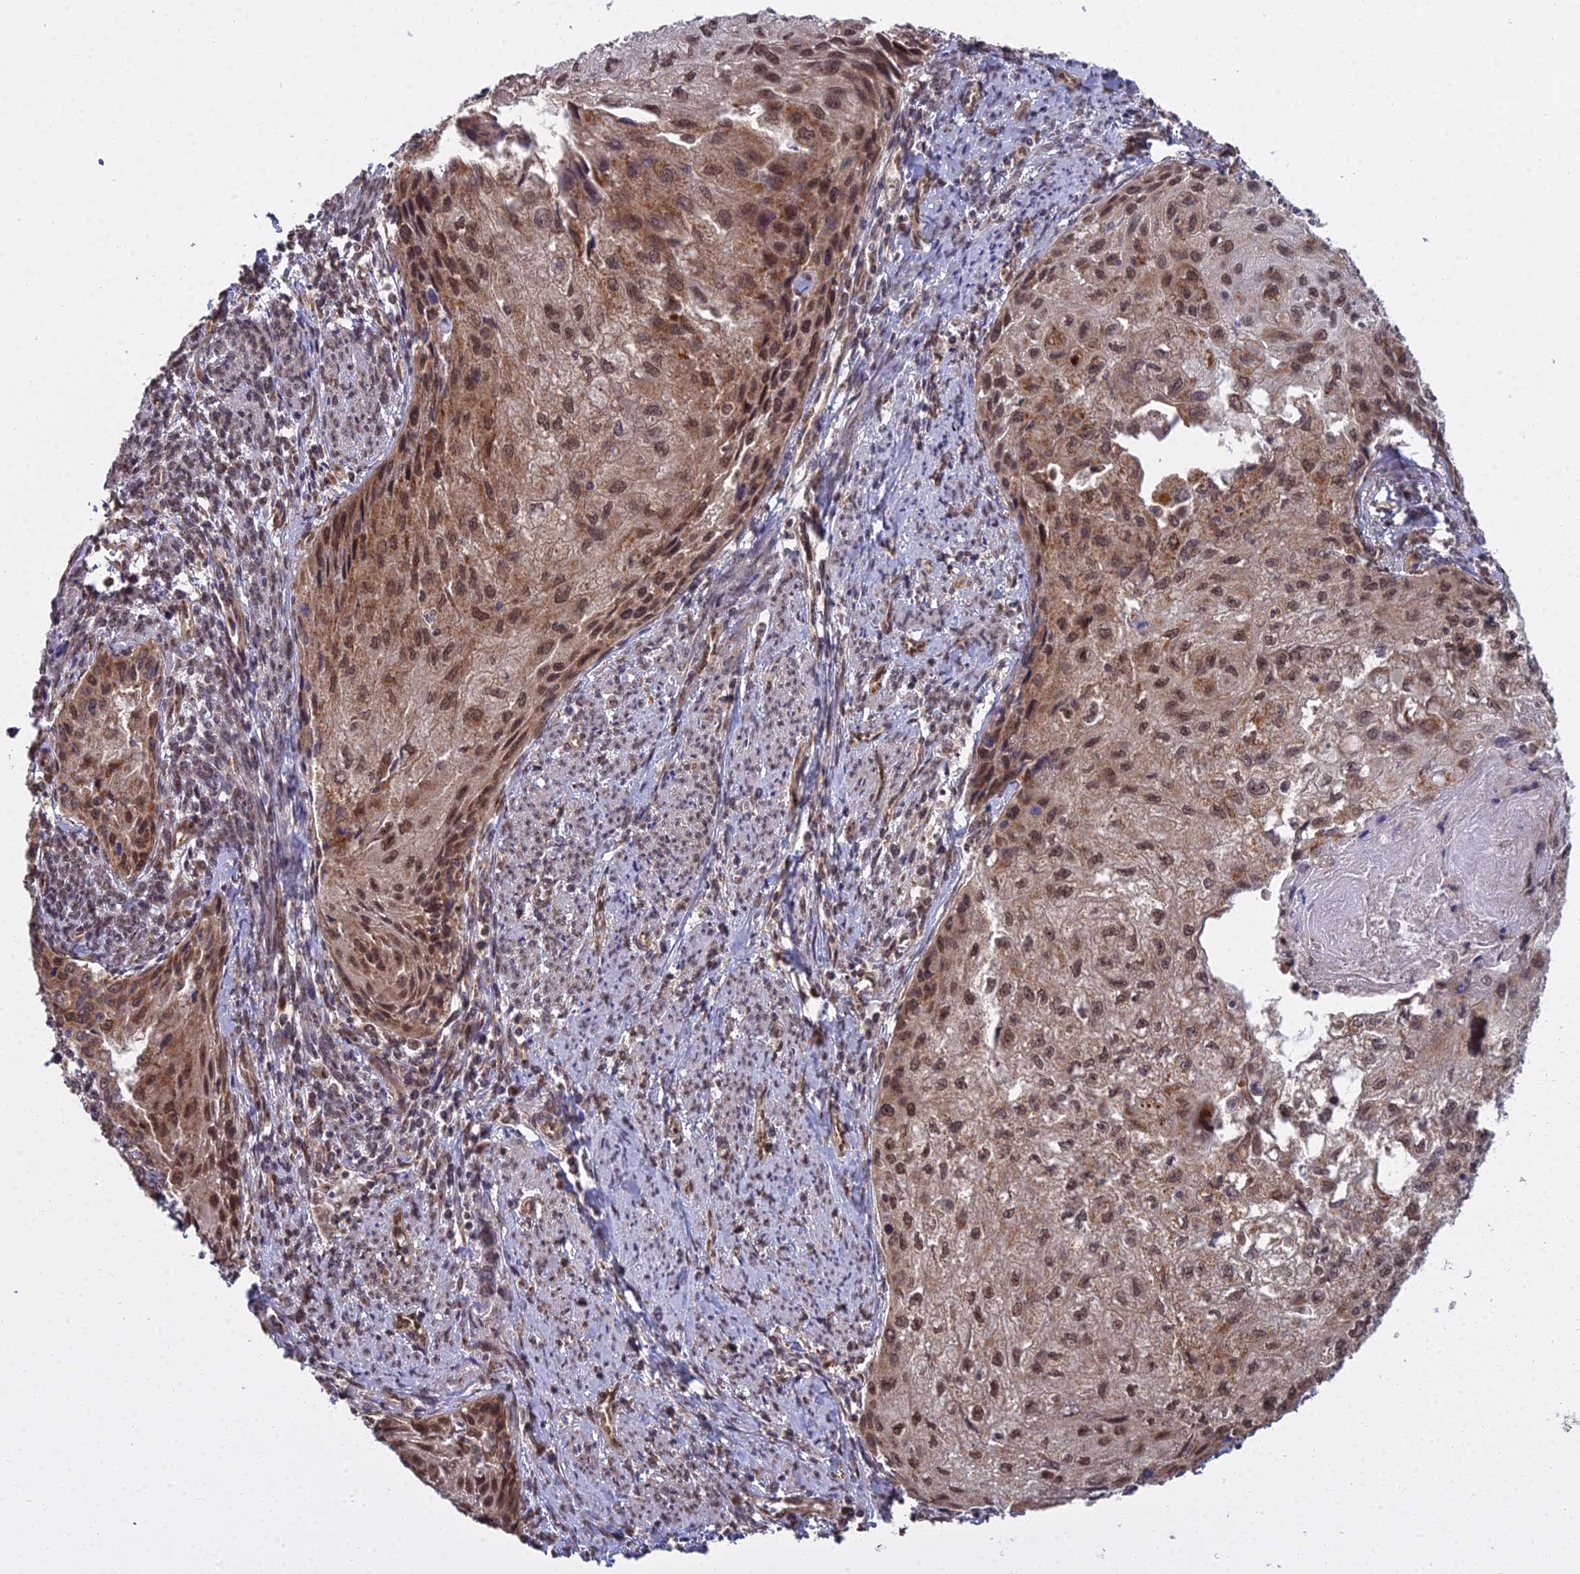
{"staining": {"intensity": "moderate", "quantity": ">75%", "location": "nuclear"}, "tissue": "cervical cancer", "cell_type": "Tumor cells", "image_type": "cancer", "snomed": [{"axis": "morphology", "description": "Squamous cell carcinoma, NOS"}, {"axis": "topography", "description": "Cervix"}], "caption": "Moderate nuclear staining is appreciated in about >75% of tumor cells in cervical squamous cell carcinoma. (IHC, brightfield microscopy, high magnification).", "gene": "MEOX1", "patient": {"sex": "female", "age": 67}}